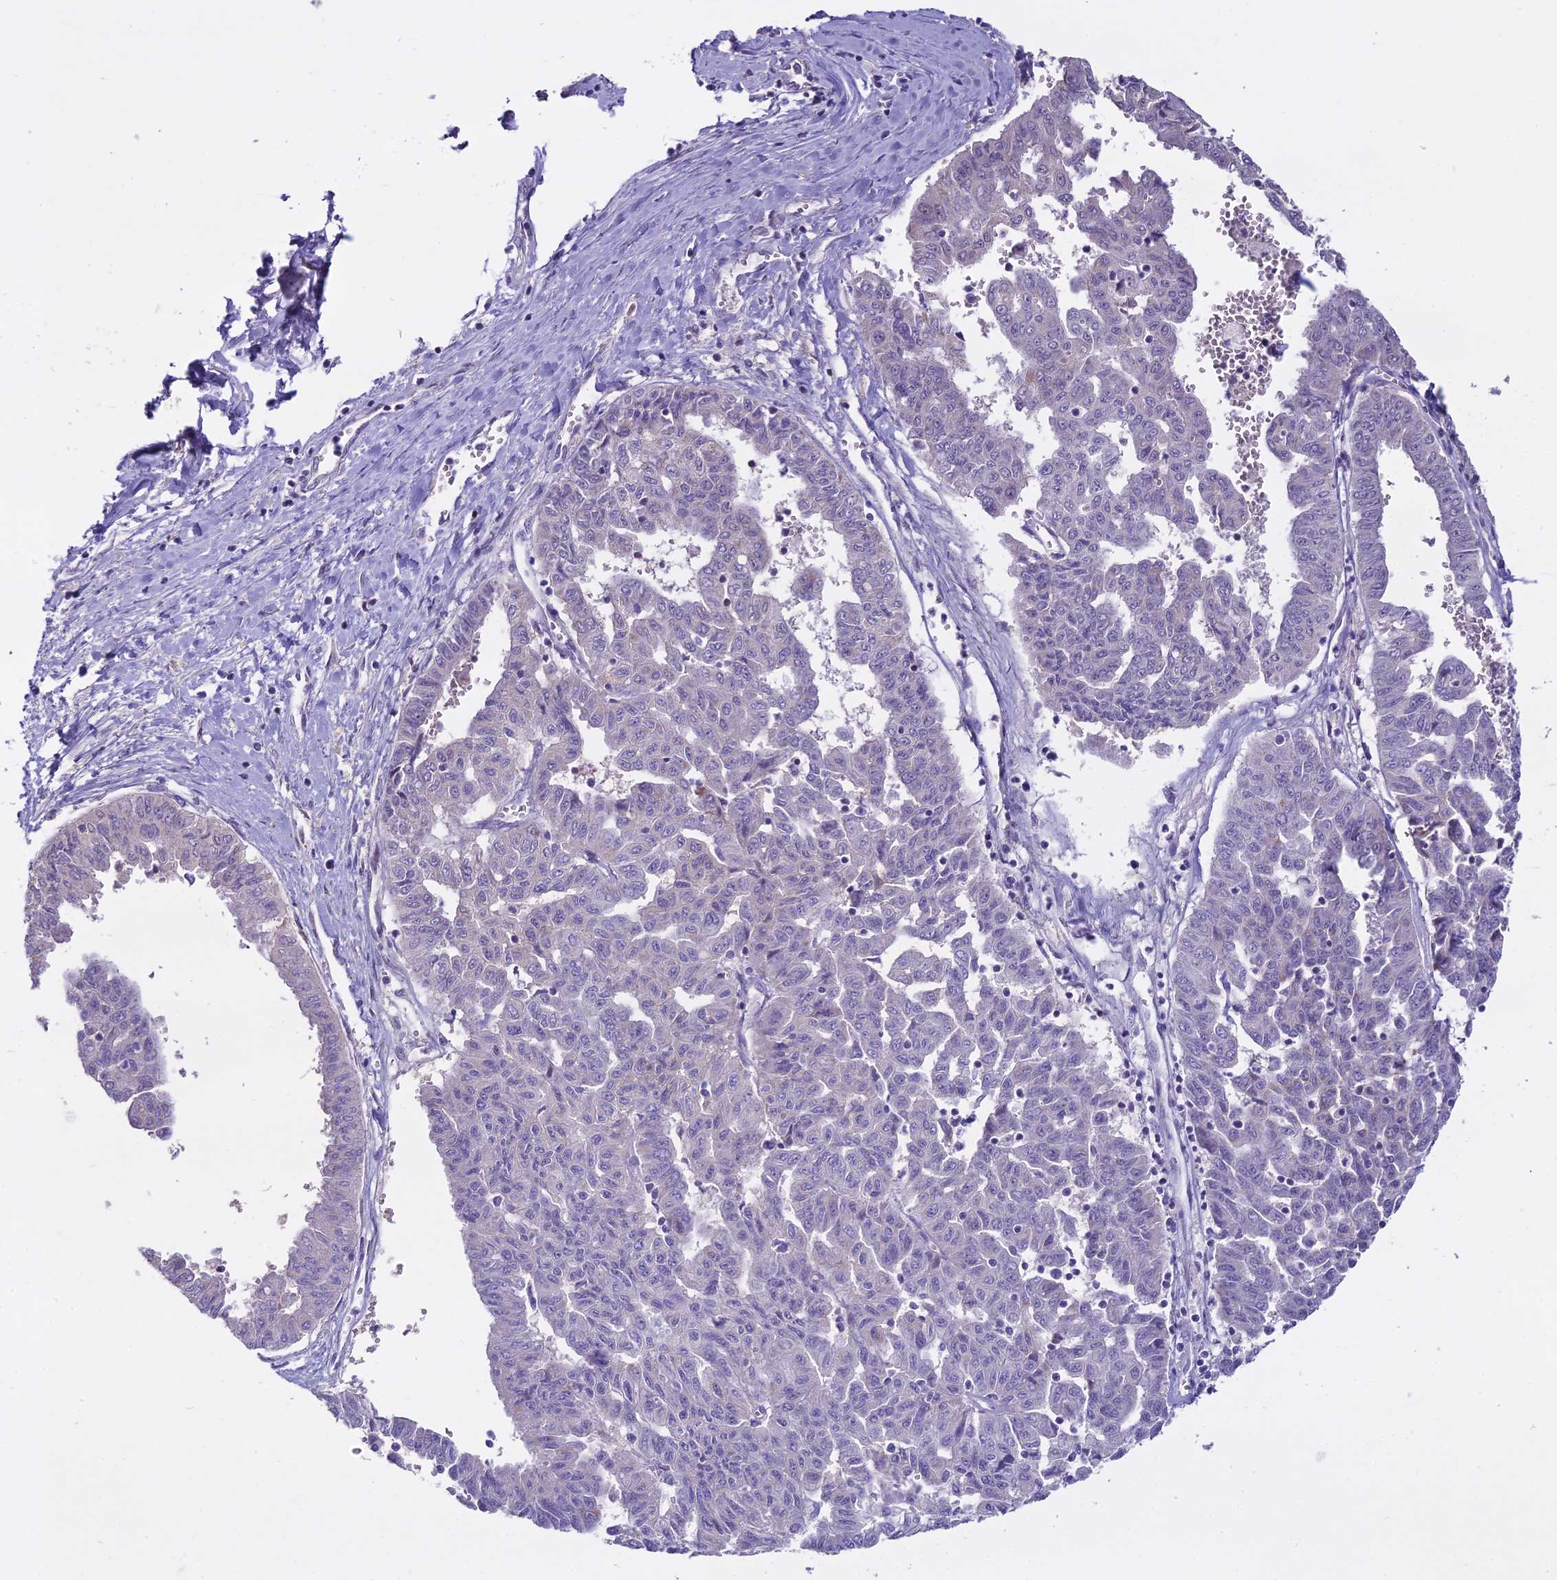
{"staining": {"intensity": "moderate", "quantity": "25%-75%", "location": "cytoplasmic/membranous"}, "tissue": "liver cancer", "cell_type": "Tumor cells", "image_type": "cancer", "snomed": [{"axis": "morphology", "description": "Cholangiocarcinoma"}, {"axis": "topography", "description": "Liver"}], "caption": "Protein staining demonstrates moderate cytoplasmic/membranous positivity in about 25%-75% of tumor cells in cholangiocarcinoma (liver).", "gene": "DUS2", "patient": {"sex": "female", "age": 77}}